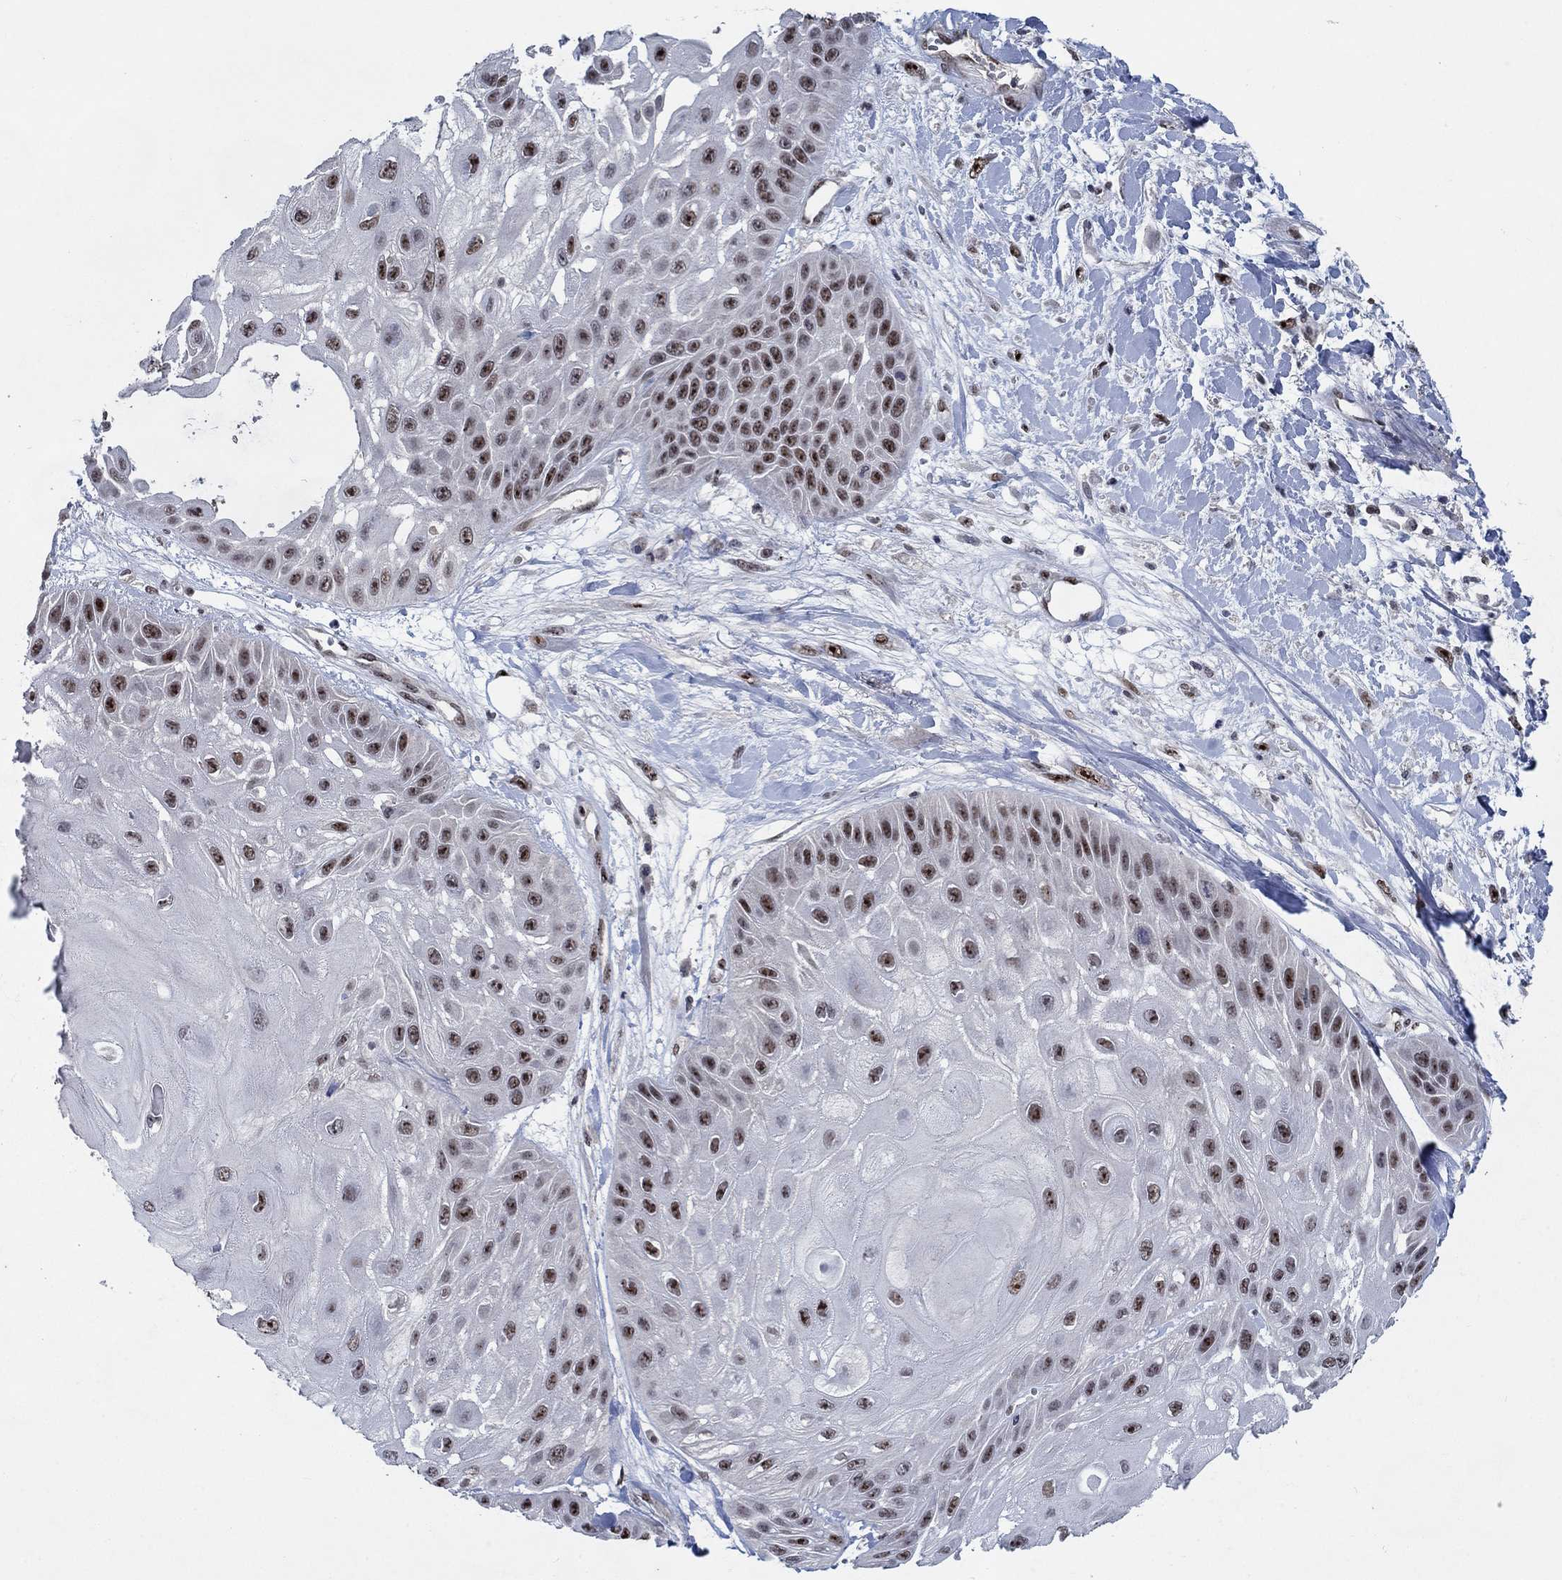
{"staining": {"intensity": "moderate", "quantity": ">75%", "location": "nuclear"}, "tissue": "skin cancer", "cell_type": "Tumor cells", "image_type": "cancer", "snomed": [{"axis": "morphology", "description": "Normal tissue, NOS"}, {"axis": "morphology", "description": "Squamous cell carcinoma, NOS"}, {"axis": "topography", "description": "Skin"}], "caption": "Tumor cells reveal medium levels of moderate nuclear positivity in approximately >75% of cells in human skin cancer (squamous cell carcinoma). The protein of interest is stained brown, and the nuclei are stained in blue (DAB (3,3'-diaminobenzidine) IHC with brightfield microscopy, high magnification).", "gene": "HTN1", "patient": {"sex": "male", "age": 79}}